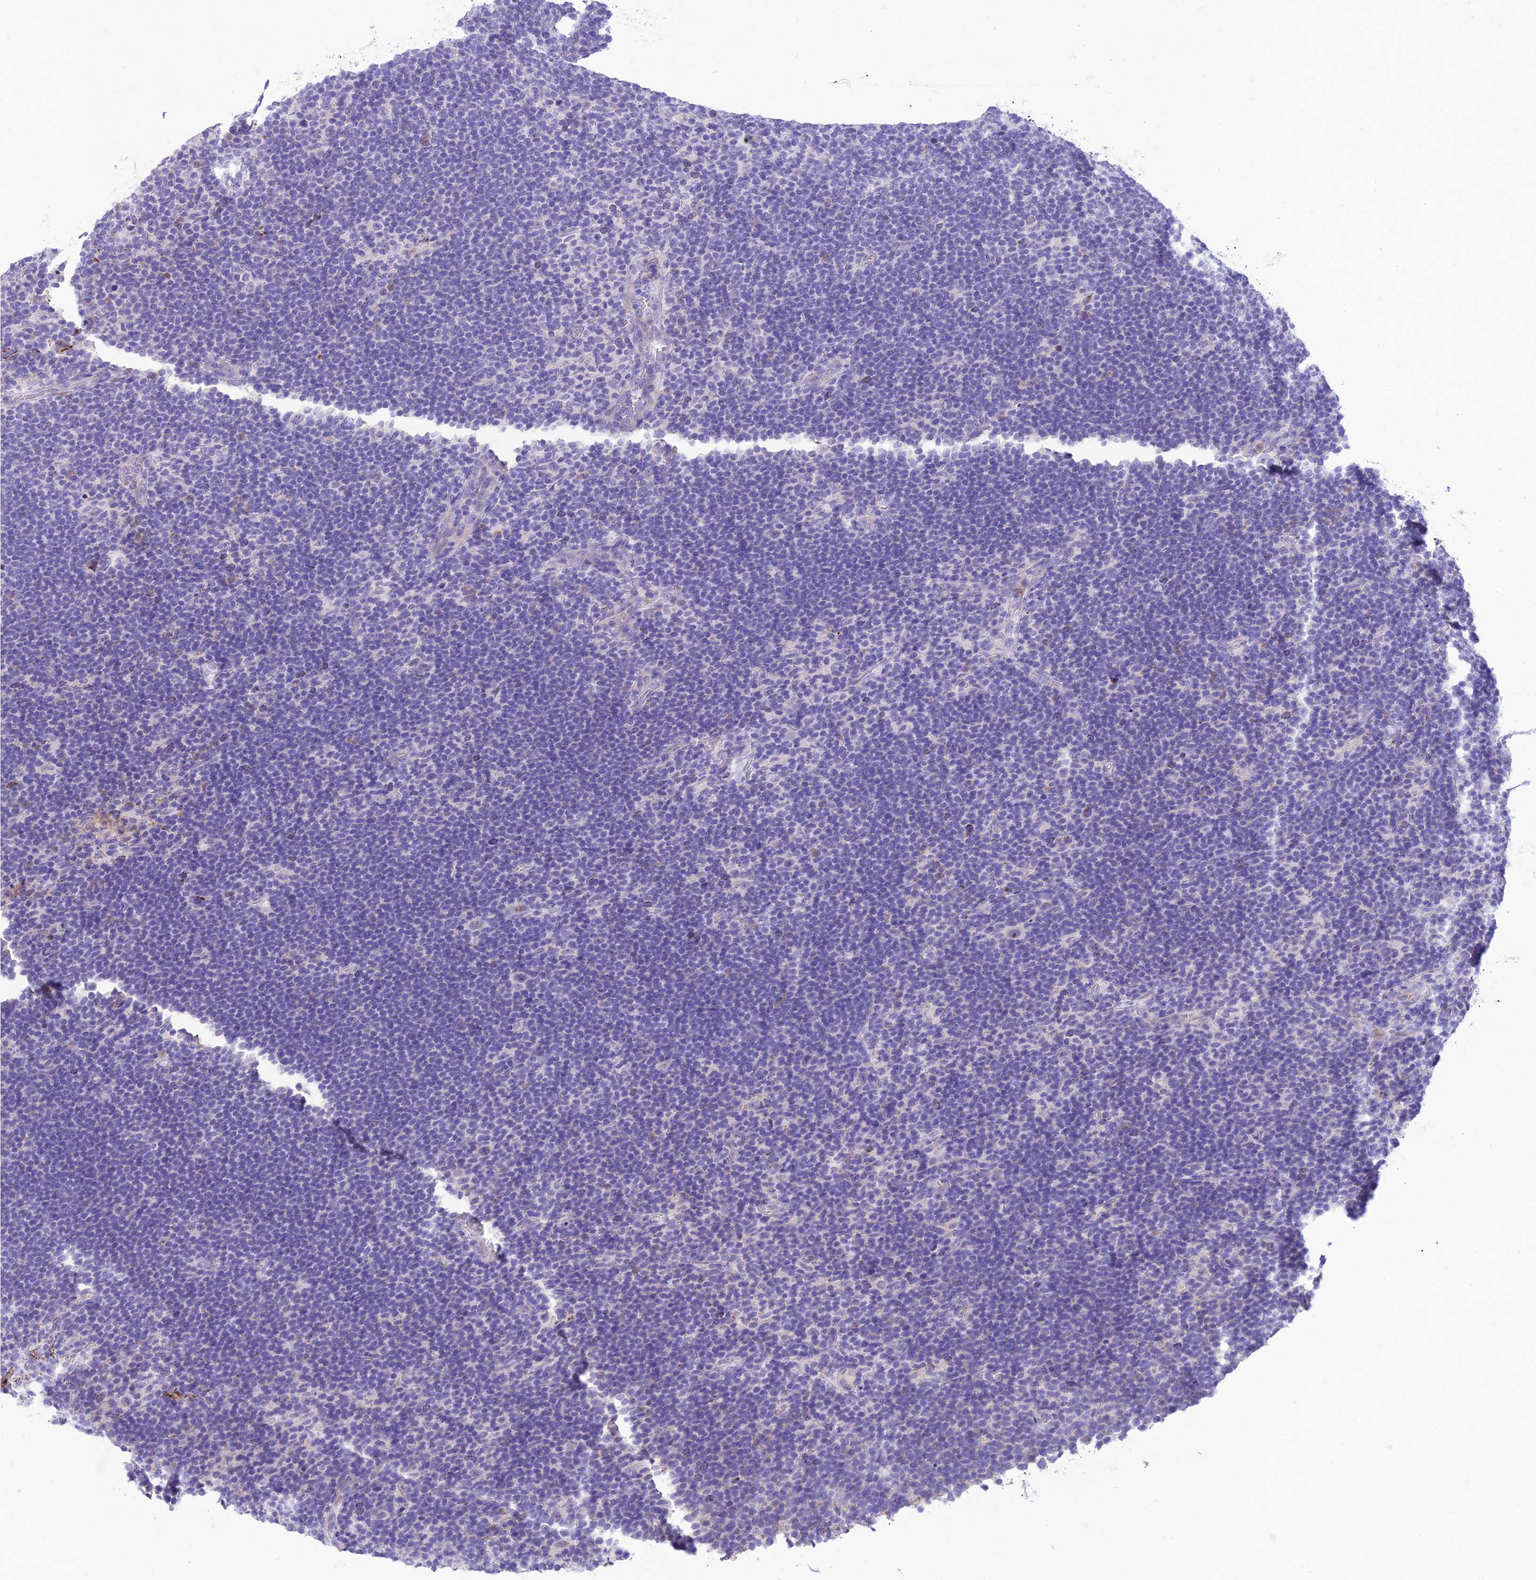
{"staining": {"intensity": "negative", "quantity": "none", "location": "none"}, "tissue": "lymphoma", "cell_type": "Tumor cells", "image_type": "cancer", "snomed": [{"axis": "morphology", "description": "Hodgkin's disease, NOS"}, {"axis": "topography", "description": "Lymph node"}], "caption": "Tumor cells show no significant protein expression in Hodgkin's disease.", "gene": "SLC13A5", "patient": {"sex": "female", "age": 57}}